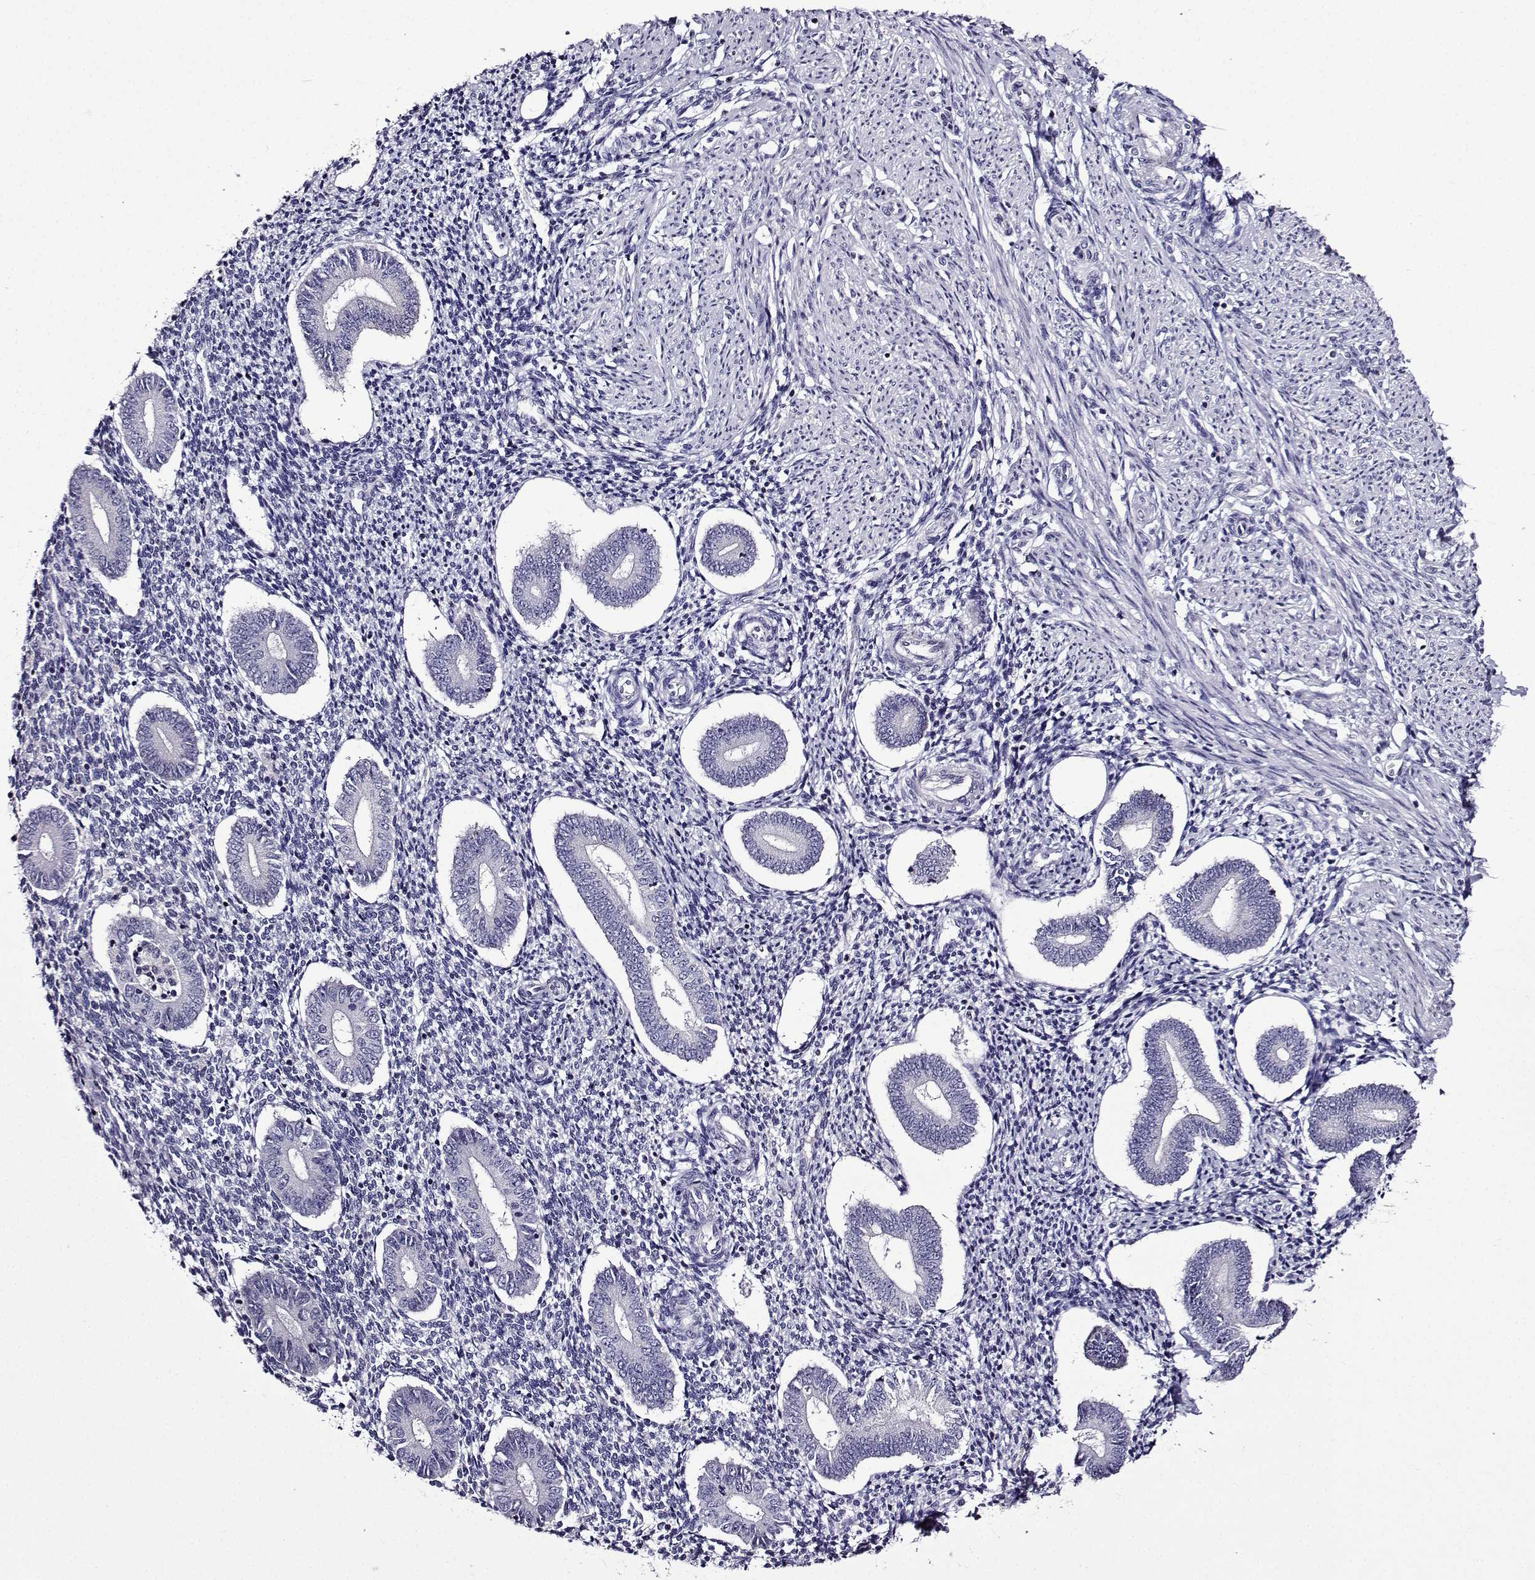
{"staining": {"intensity": "negative", "quantity": "none", "location": "none"}, "tissue": "endometrium", "cell_type": "Cells in endometrial stroma", "image_type": "normal", "snomed": [{"axis": "morphology", "description": "Normal tissue, NOS"}, {"axis": "topography", "description": "Endometrium"}], "caption": "This photomicrograph is of unremarkable endometrium stained with immunohistochemistry (IHC) to label a protein in brown with the nuclei are counter-stained blue. There is no expression in cells in endometrial stroma.", "gene": "TMEM266", "patient": {"sex": "female", "age": 40}}